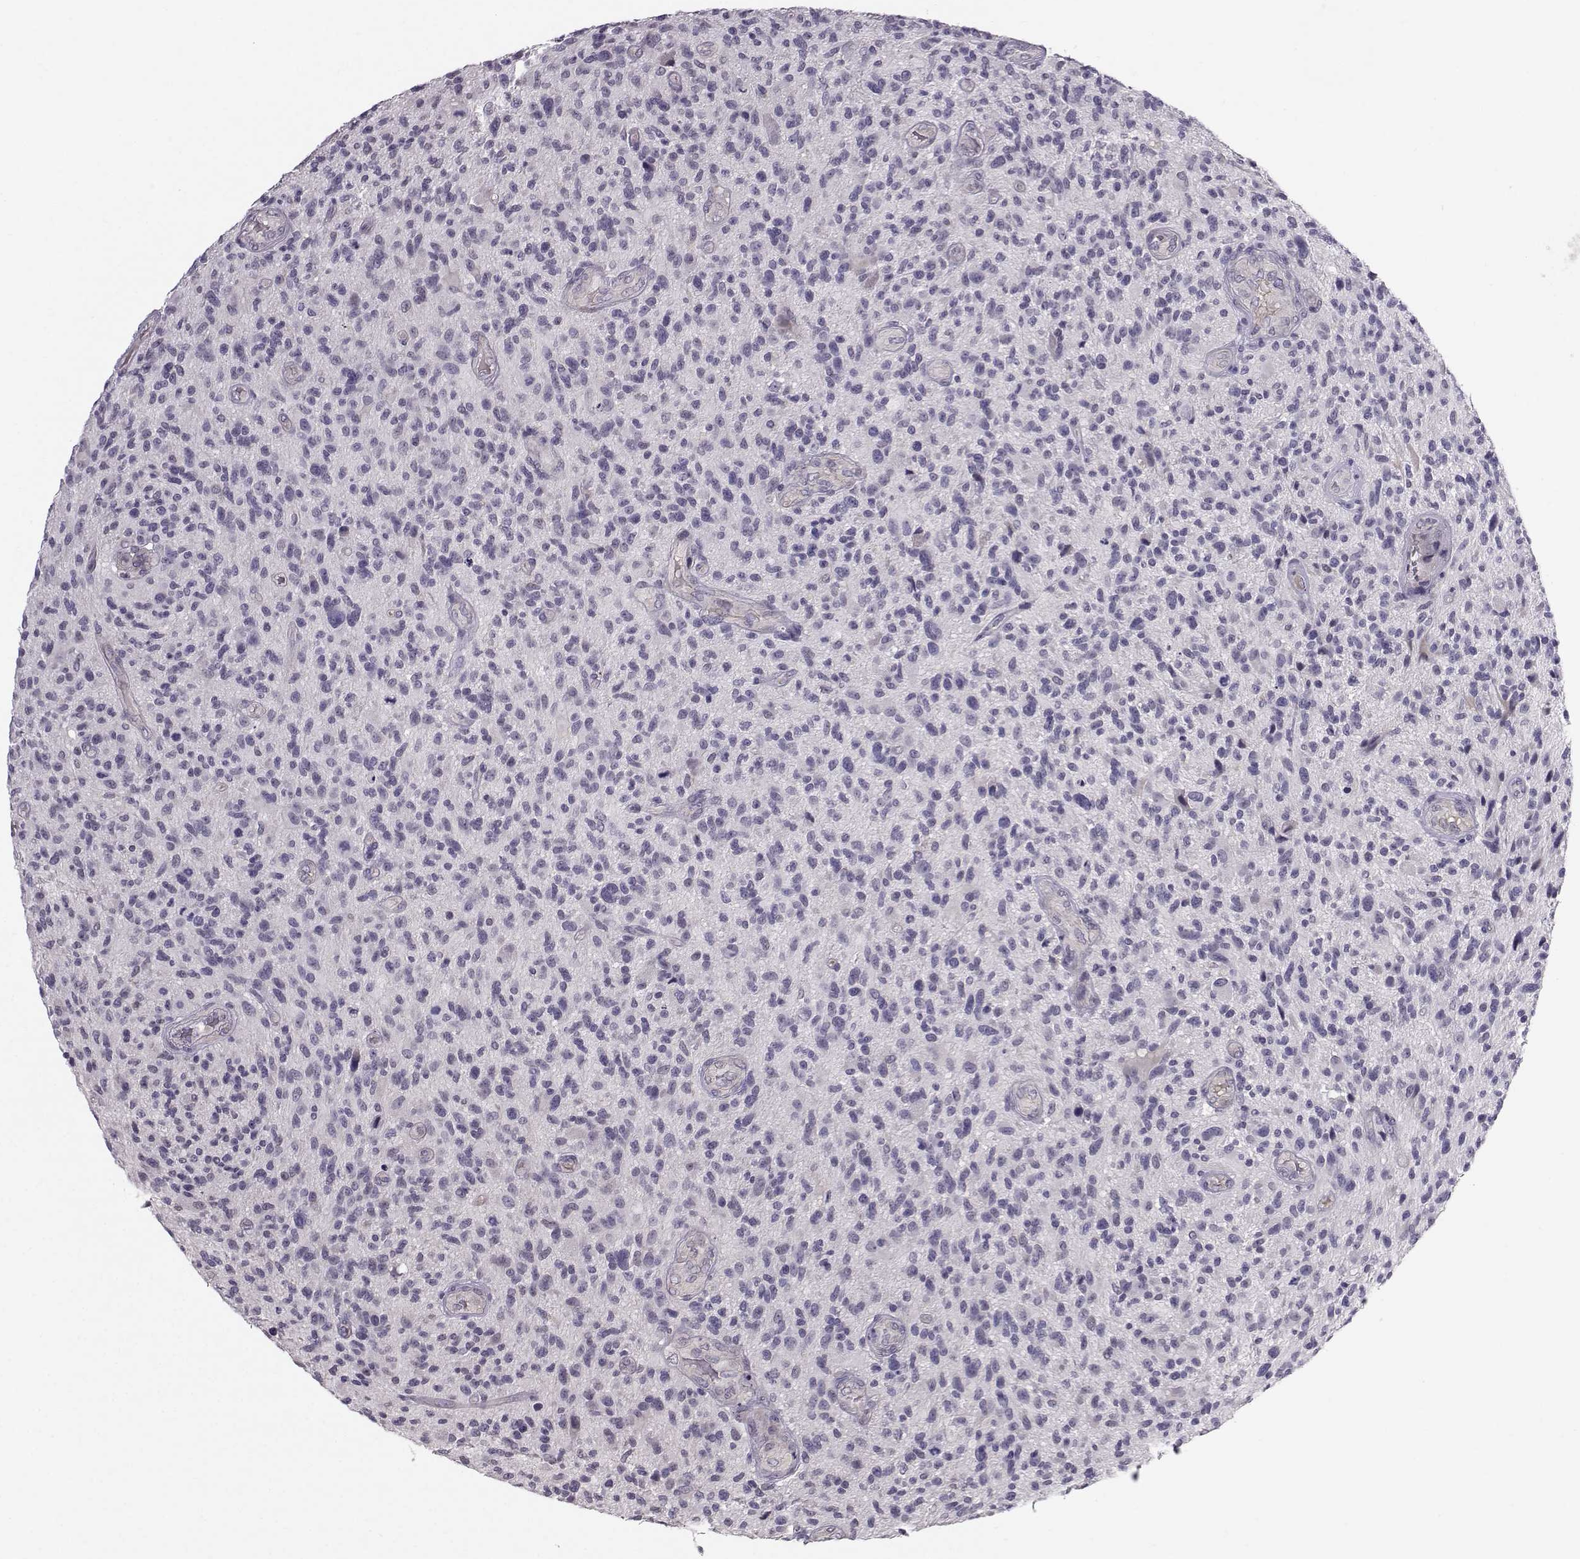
{"staining": {"intensity": "negative", "quantity": "none", "location": "none"}, "tissue": "glioma", "cell_type": "Tumor cells", "image_type": "cancer", "snomed": [{"axis": "morphology", "description": "Glioma, malignant, High grade"}, {"axis": "topography", "description": "Brain"}], "caption": "DAB (3,3'-diaminobenzidine) immunohistochemical staining of human malignant glioma (high-grade) shows no significant positivity in tumor cells.", "gene": "TSPYL5", "patient": {"sex": "male", "age": 47}}